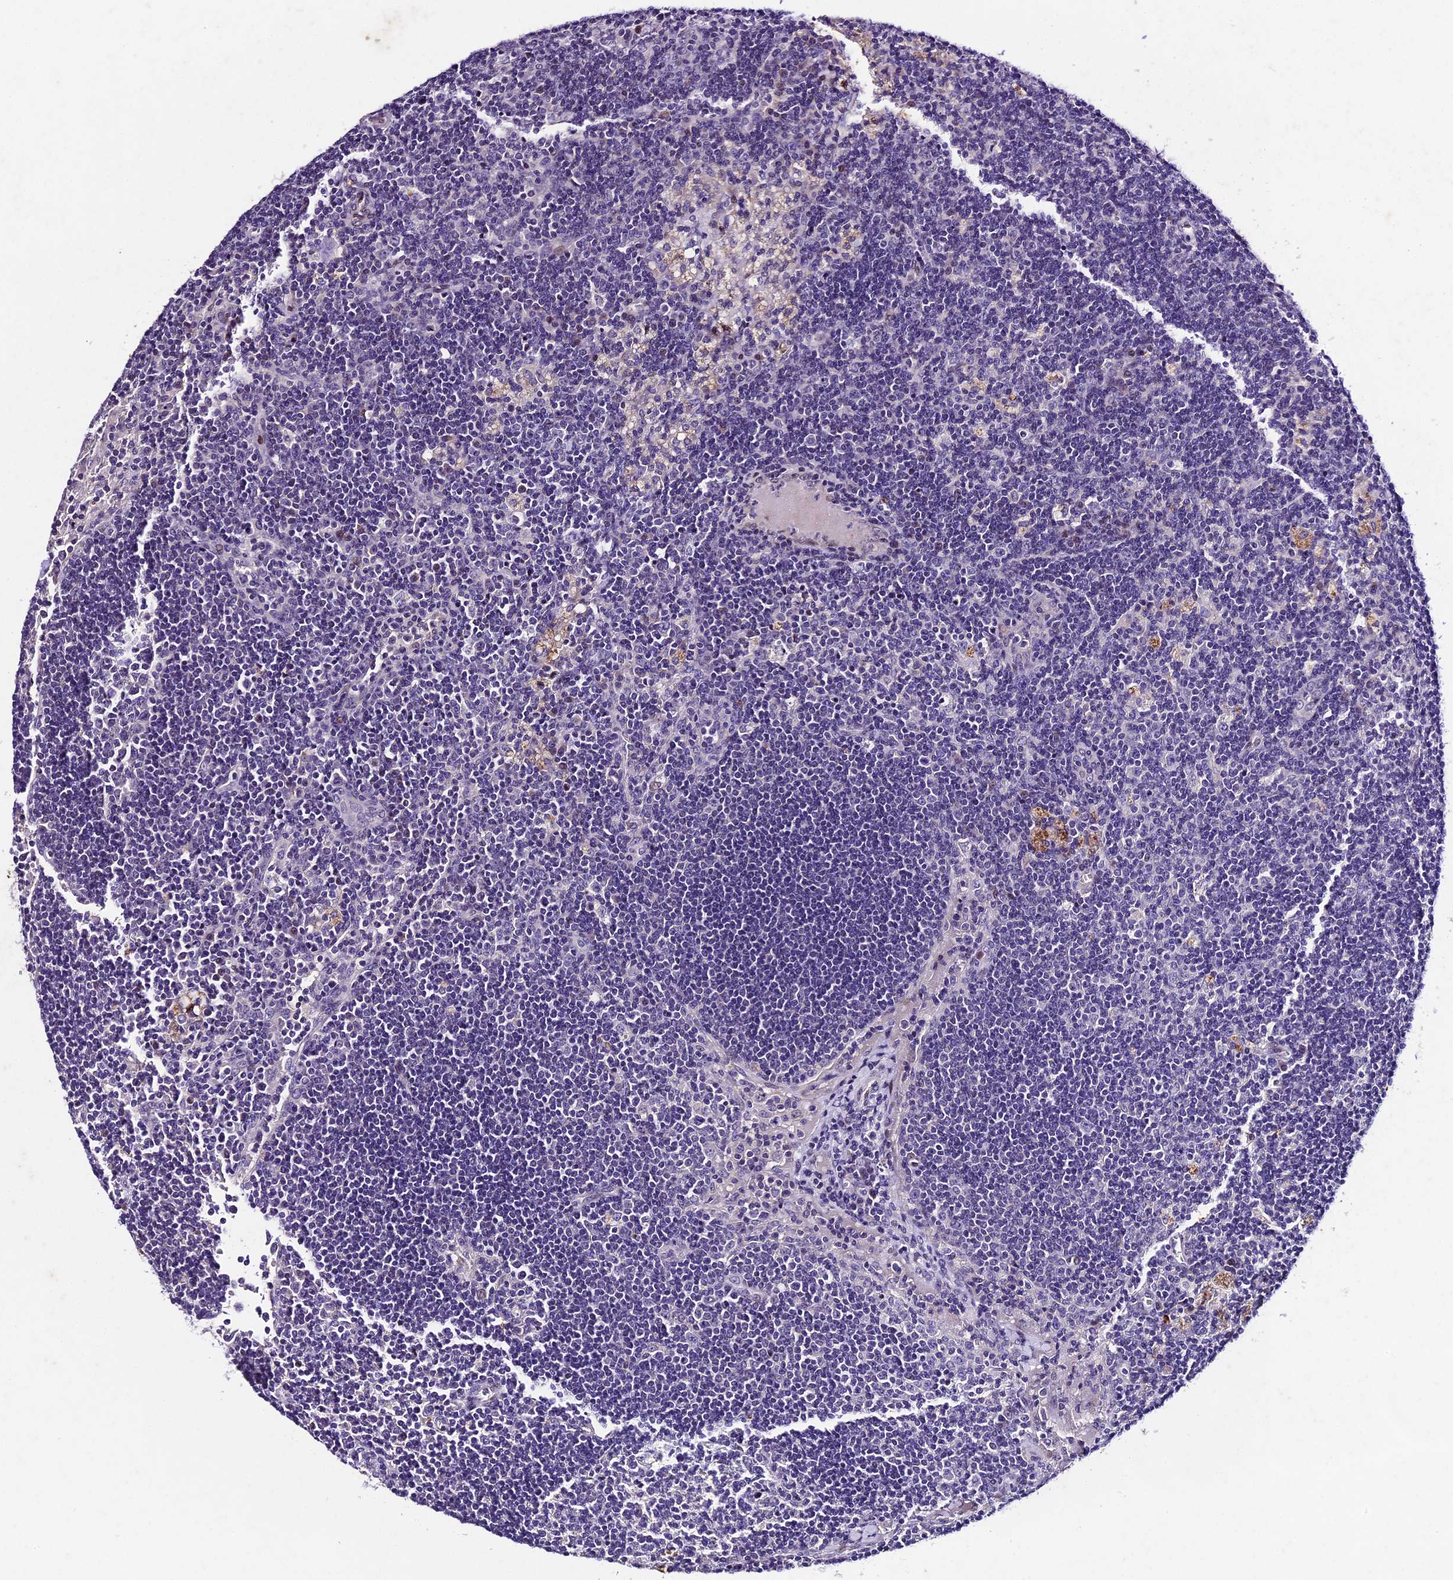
{"staining": {"intensity": "negative", "quantity": "none", "location": "none"}, "tissue": "lymph node", "cell_type": "Germinal center cells", "image_type": "normal", "snomed": [{"axis": "morphology", "description": "Normal tissue, NOS"}, {"axis": "topography", "description": "Lymph node"}], "caption": "Germinal center cells show no significant positivity in unremarkable lymph node.", "gene": "IFT140", "patient": {"sex": "male", "age": 58}}